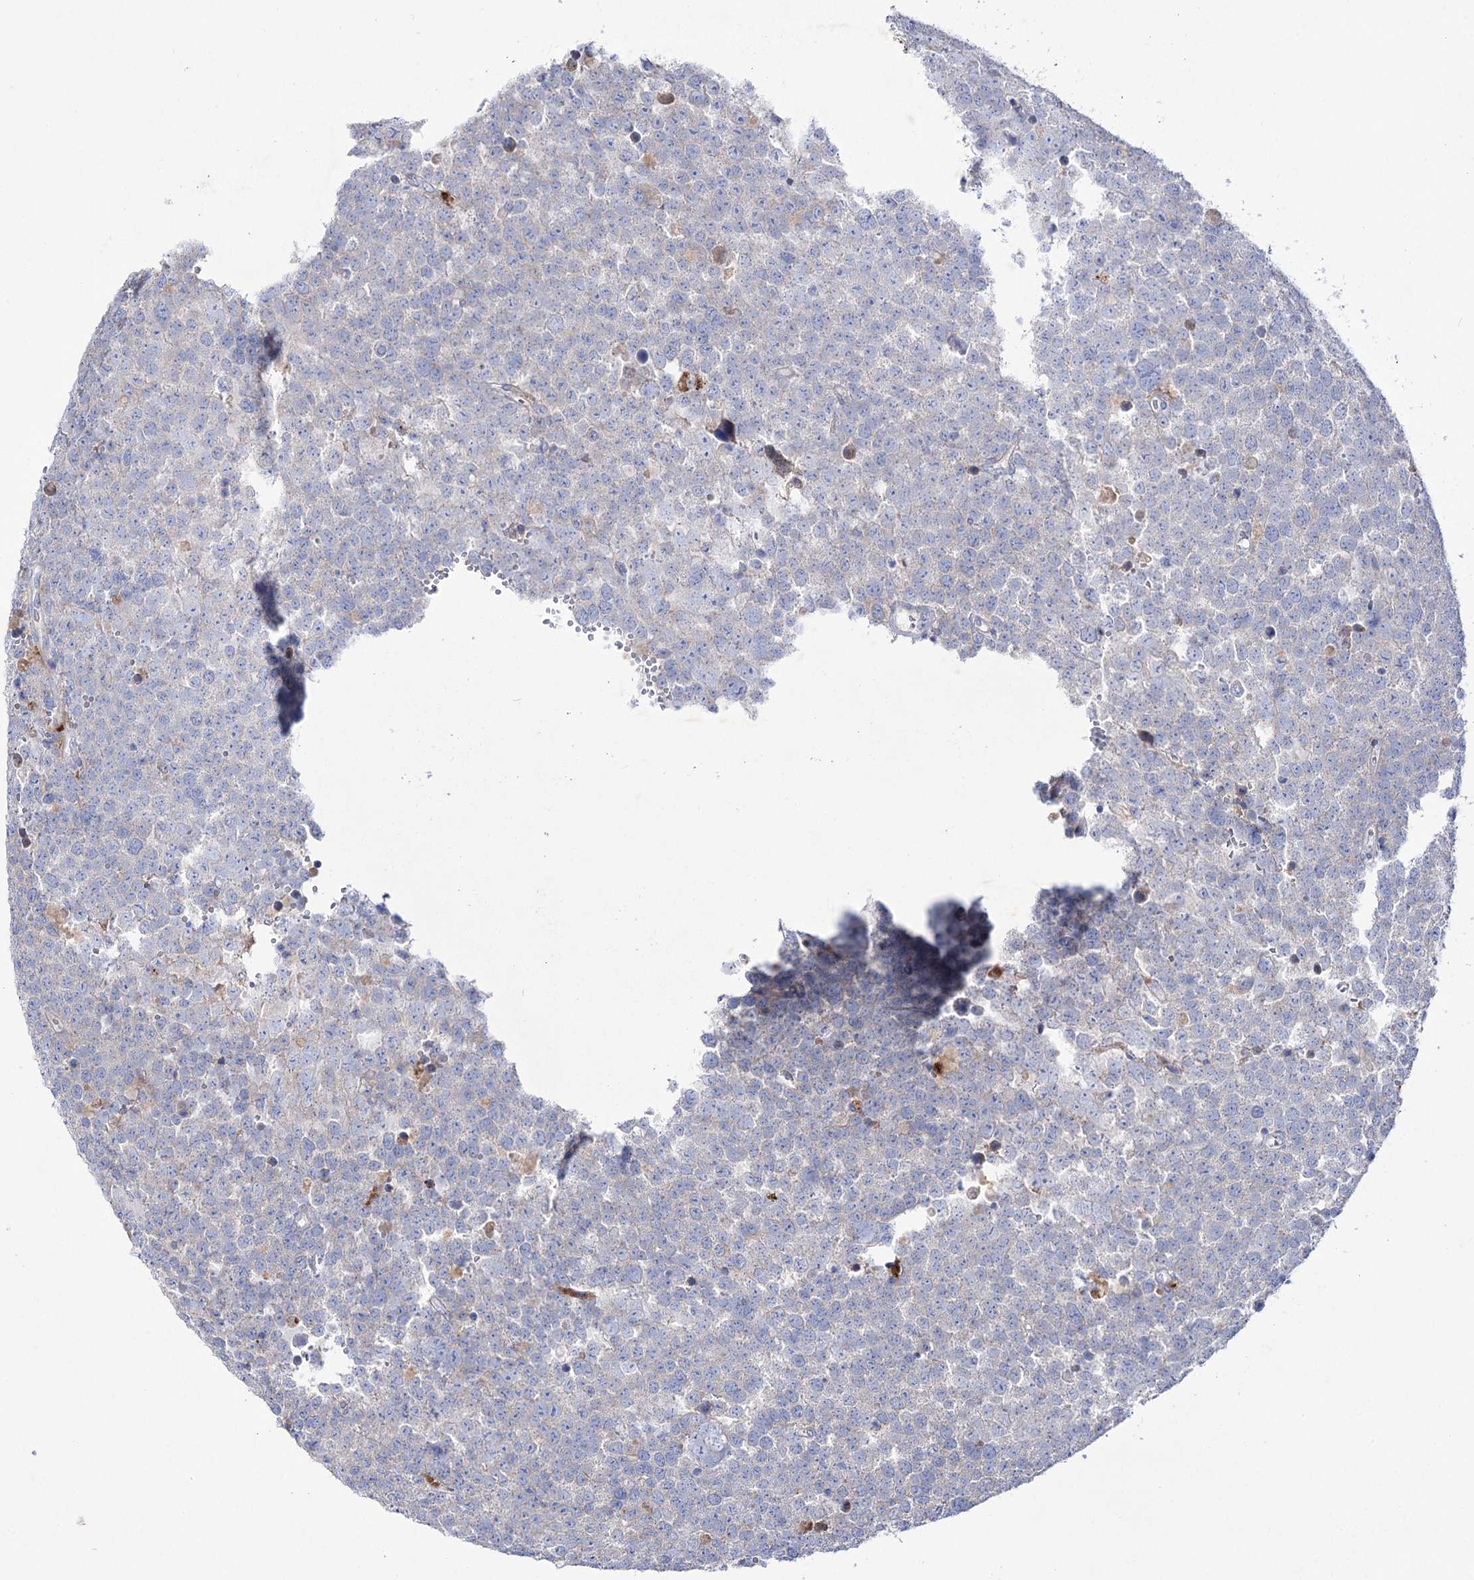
{"staining": {"intensity": "negative", "quantity": "none", "location": "none"}, "tissue": "testis cancer", "cell_type": "Tumor cells", "image_type": "cancer", "snomed": [{"axis": "morphology", "description": "Seminoma, NOS"}, {"axis": "topography", "description": "Testis"}], "caption": "Immunohistochemistry (IHC) of testis cancer demonstrates no expression in tumor cells. The staining was performed using DAB to visualize the protein expression in brown, while the nuclei were stained in blue with hematoxylin (Magnification: 20x).", "gene": "NAGLU", "patient": {"sex": "male", "age": 71}}